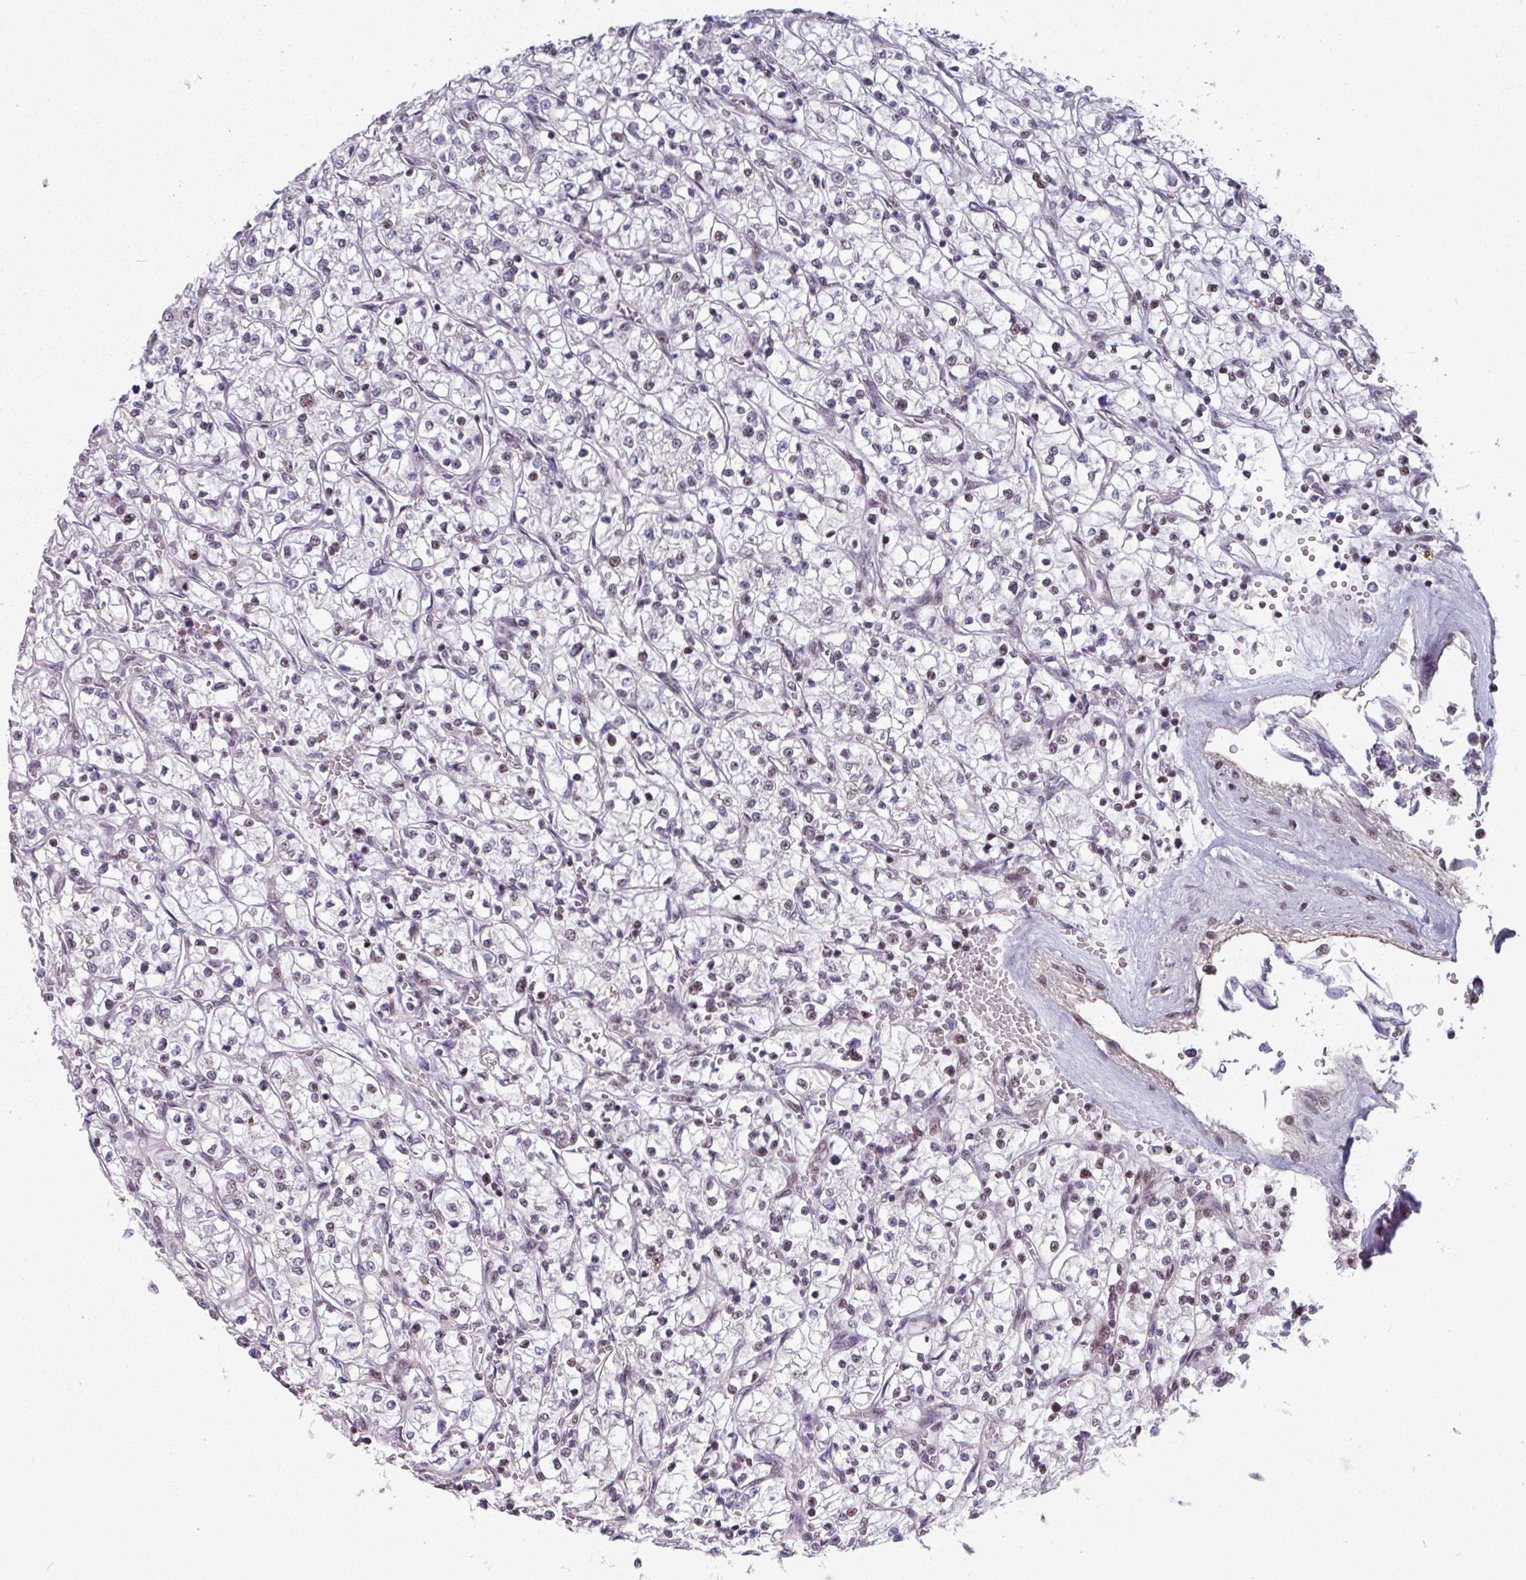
{"staining": {"intensity": "weak", "quantity": "<25%", "location": "nuclear"}, "tissue": "renal cancer", "cell_type": "Tumor cells", "image_type": "cancer", "snomed": [{"axis": "morphology", "description": "Adenocarcinoma, NOS"}, {"axis": "topography", "description": "Kidney"}], "caption": "Immunohistochemistry micrograph of human renal cancer (adenocarcinoma) stained for a protein (brown), which reveals no positivity in tumor cells.", "gene": "ZNF575", "patient": {"sex": "female", "age": 64}}